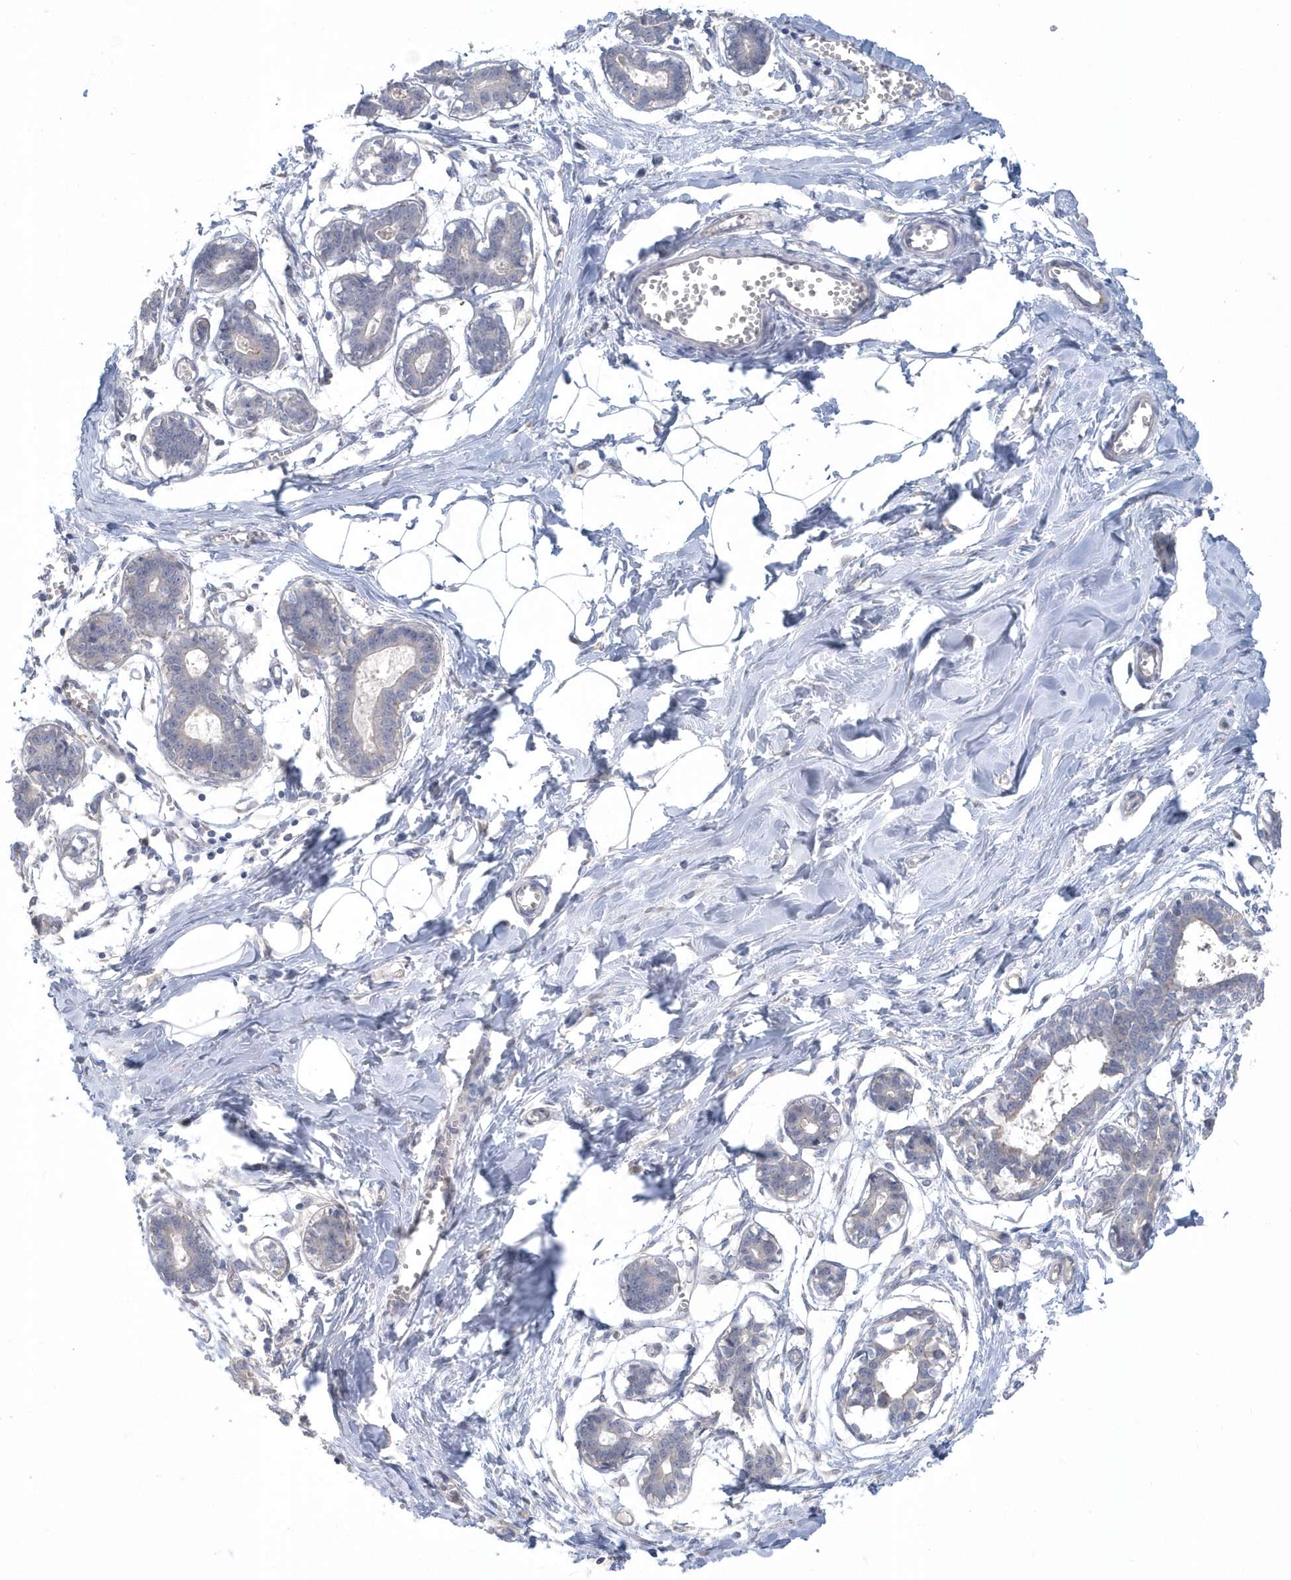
{"staining": {"intensity": "negative", "quantity": "none", "location": "none"}, "tissue": "breast", "cell_type": "Adipocytes", "image_type": "normal", "snomed": [{"axis": "morphology", "description": "Normal tissue, NOS"}, {"axis": "topography", "description": "Breast"}], "caption": "This is an immunohistochemistry micrograph of unremarkable human breast. There is no expression in adipocytes.", "gene": "RAI14", "patient": {"sex": "female", "age": 27}}